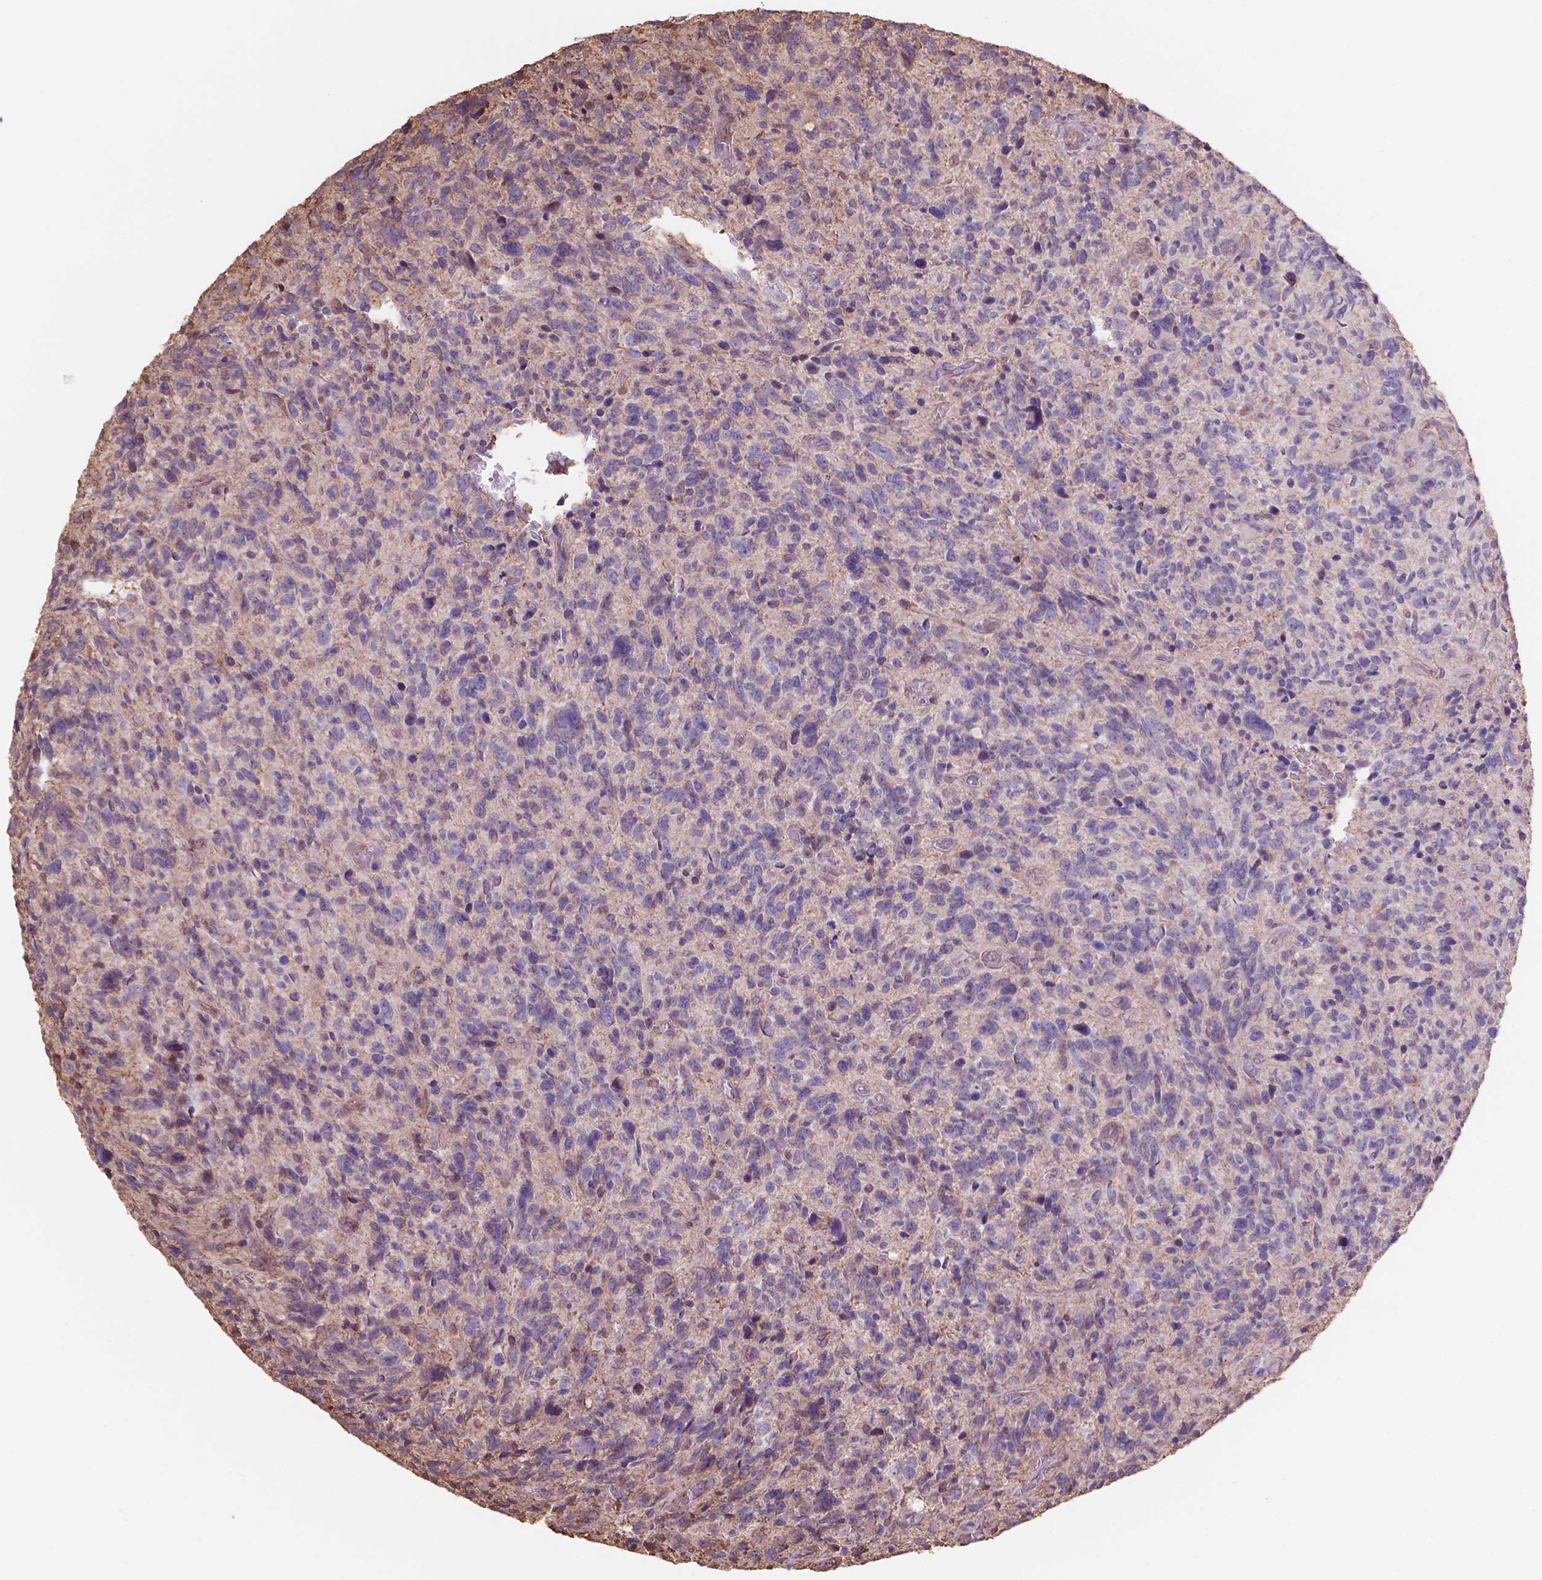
{"staining": {"intensity": "negative", "quantity": "none", "location": "none"}, "tissue": "glioma", "cell_type": "Tumor cells", "image_type": "cancer", "snomed": [{"axis": "morphology", "description": "Glioma, malignant, High grade"}, {"axis": "topography", "description": "Brain"}], "caption": "Tumor cells are negative for brown protein staining in malignant glioma (high-grade).", "gene": "NIPA2", "patient": {"sex": "male", "age": 46}}